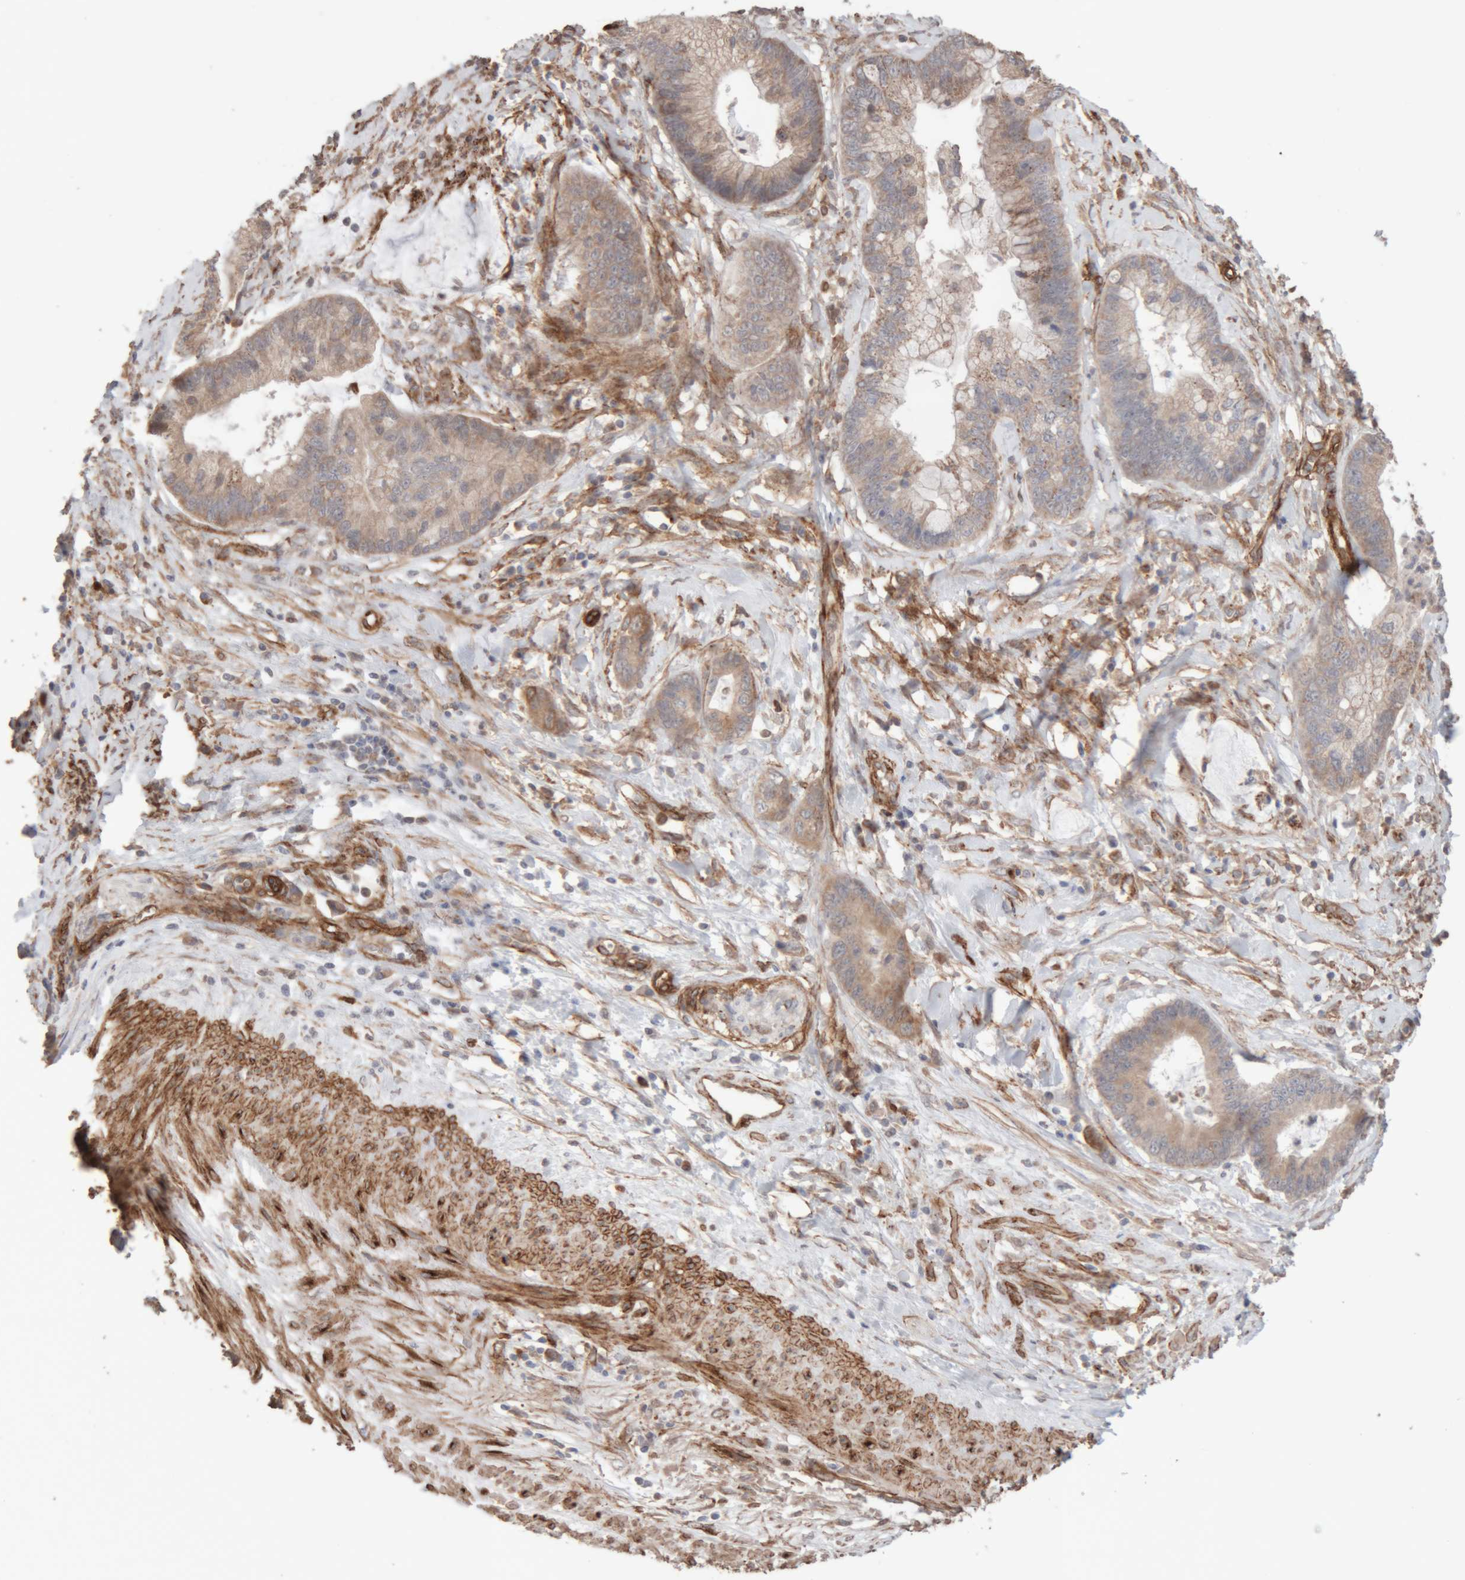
{"staining": {"intensity": "weak", "quantity": ">75%", "location": "cytoplasmic/membranous"}, "tissue": "cervical cancer", "cell_type": "Tumor cells", "image_type": "cancer", "snomed": [{"axis": "morphology", "description": "Adenocarcinoma, NOS"}, {"axis": "topography", "description": "Cervix"}], "caption": "Brown immunohistochemical staining in human adenocarcinoma (cervical) shows weak cytoplasmic/membranous expression in approximately >75% of tumor cells. Ihc stains the protein of interest in brown and the nuclei are stained blue.", "gene": "RAB32", "patient": {"sex": "female", "age": 44}}